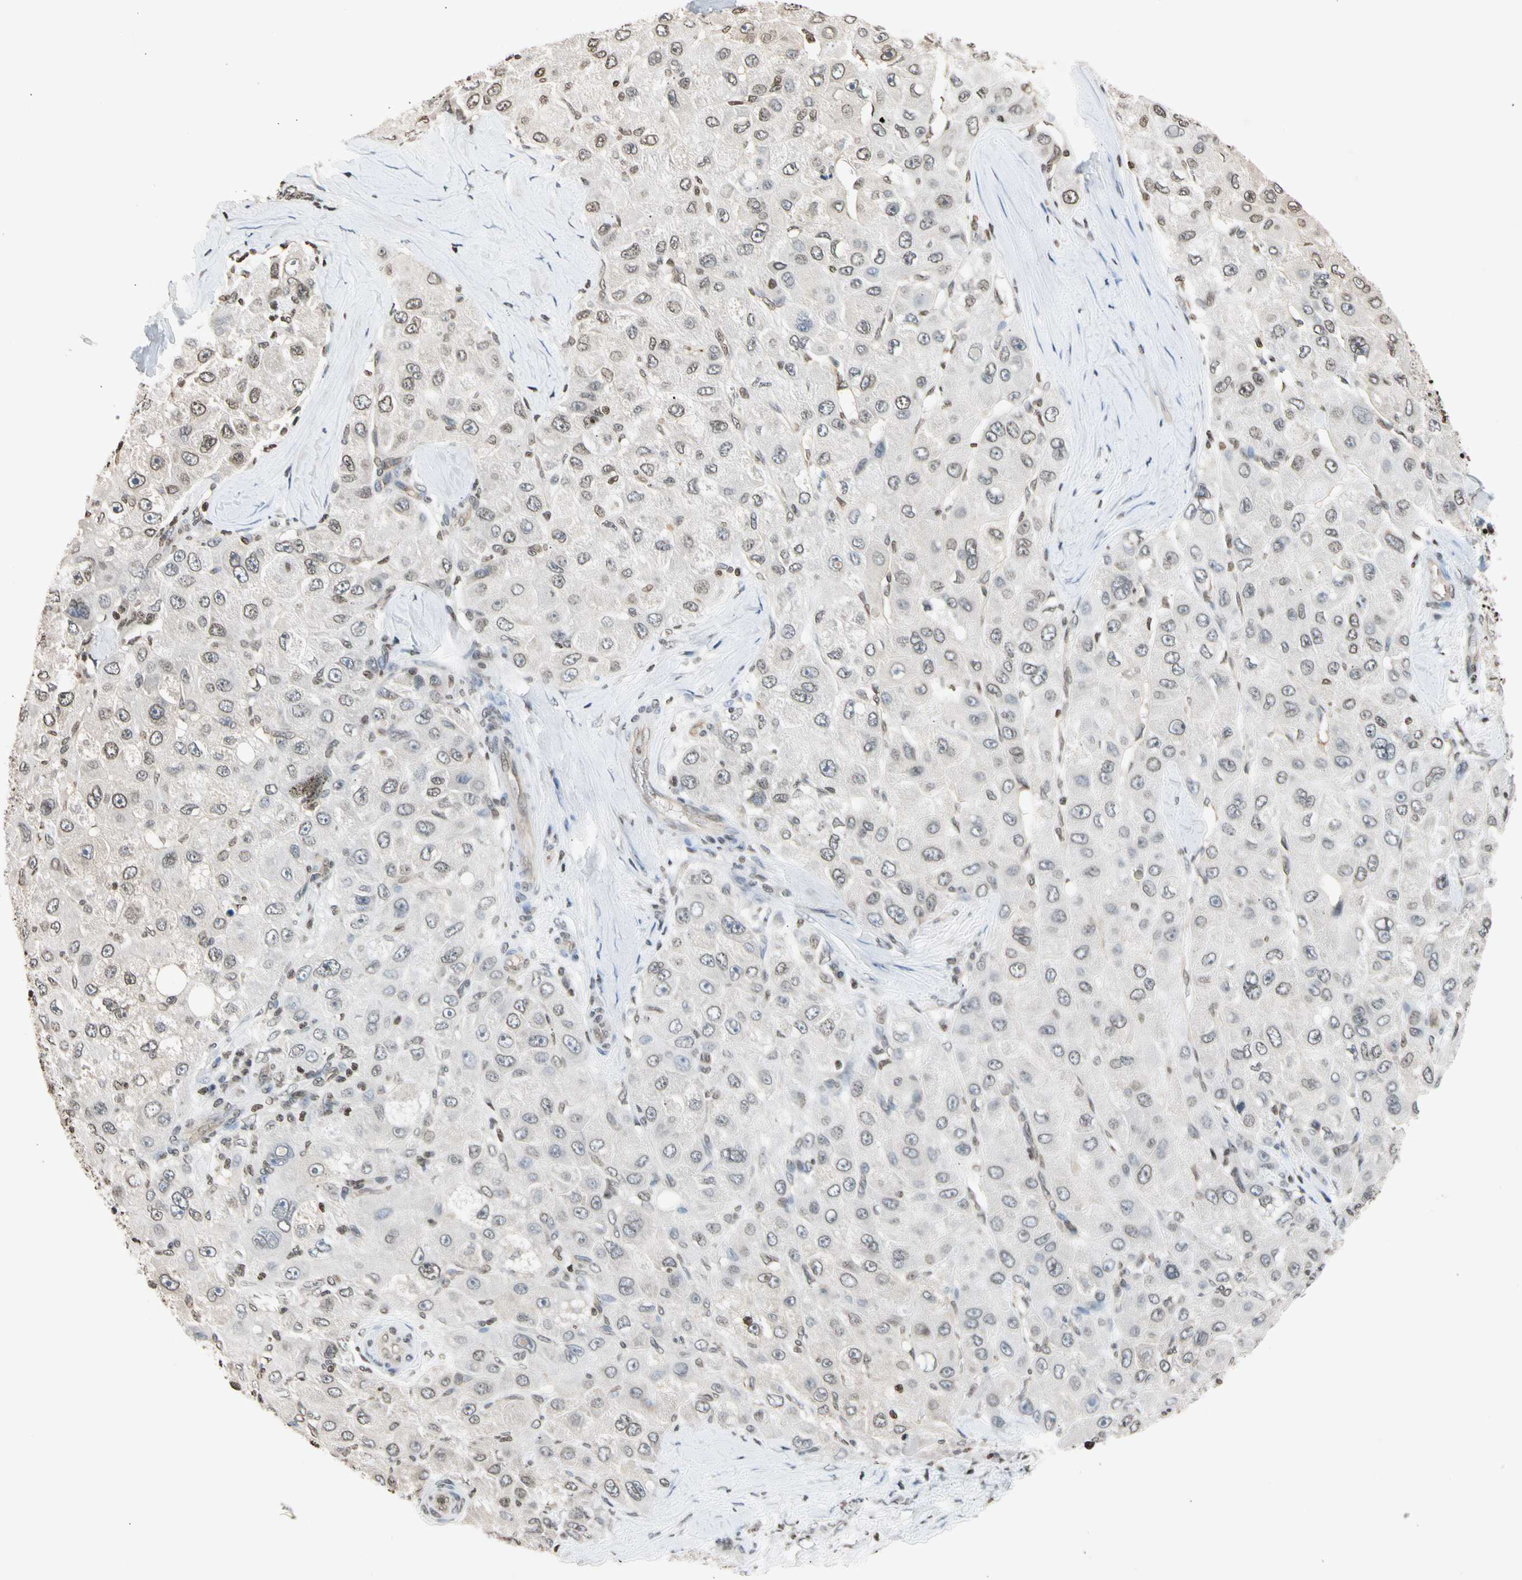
{"staining": {"intensity": "negative", "quantity": "none", "location": "none"}, "tissue": "liver cancer", "cell_type": "Tumor cells", "image_type": "cancer", "snomed": [{"axis": "morphology", "description": "Carcinoma, Hepatocellular, NOS"}, {"axis": "topography", "description": "Liver"}], "caption": "This is an immunohistochemistry image of hepatocellular carcinoma (liver). There is no staining in tumor cells.", "gene": "GPX4", "patient": {"sex": "male", "age": 80}}